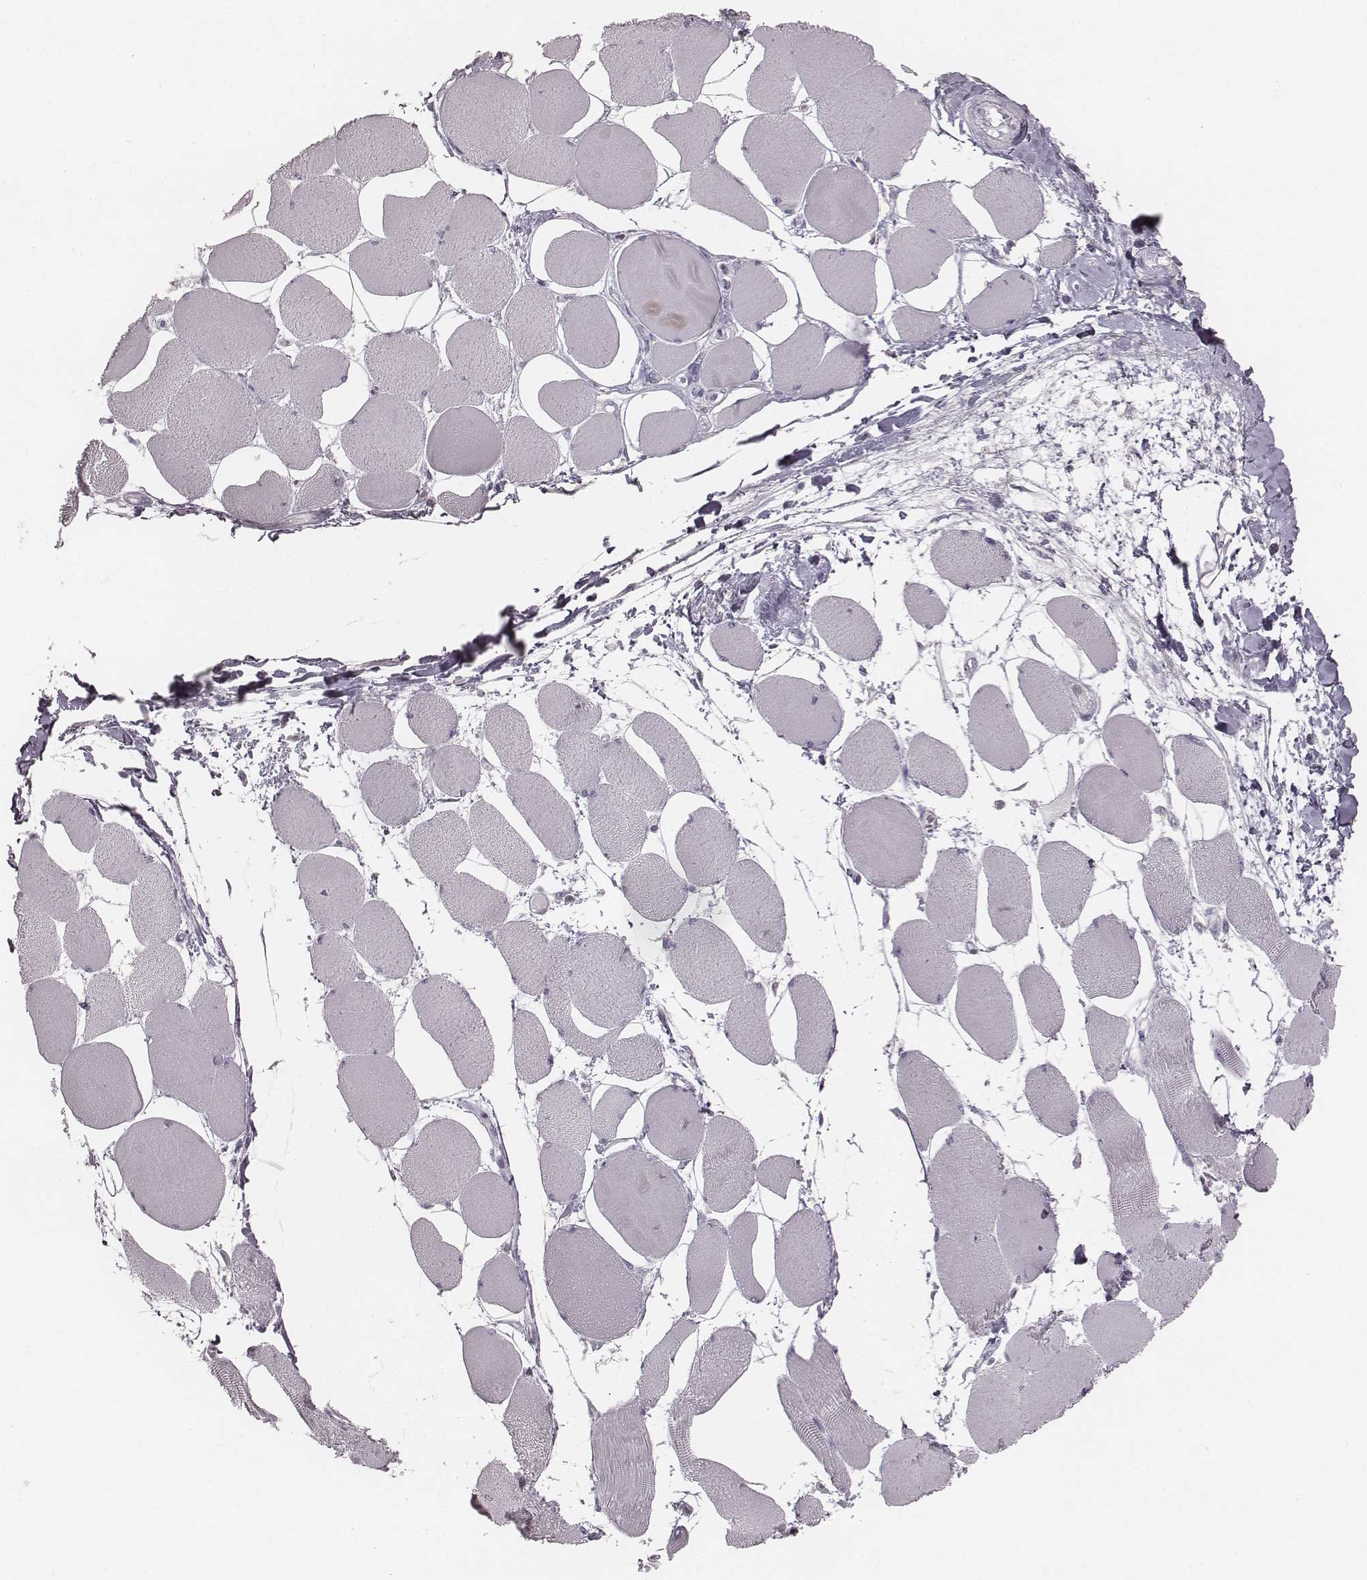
{"staining": {"intensity": "negative", "quantity": "none", "location": "none"}, "tissue": "skeletal muscle", "cell_type": "Myocytes", "image_type": "normal", "snomed": [{"axis": "morphology", "description": "Normal tissue, NOS"}, {"axis": "topography", "description": "Skeletal muscle"}], "caption": "Immunohistochemistry (IHC) of benign skeletal muscle demonstrates no positivity in myocytes. (Stains: DAB immunohistochemistry with hematoxylin counter stain, Microscopy: brightfield microscopy at high magnification).", "gene": "ENSG00000285837", "patient": {"sex": "female", "age": 75}}